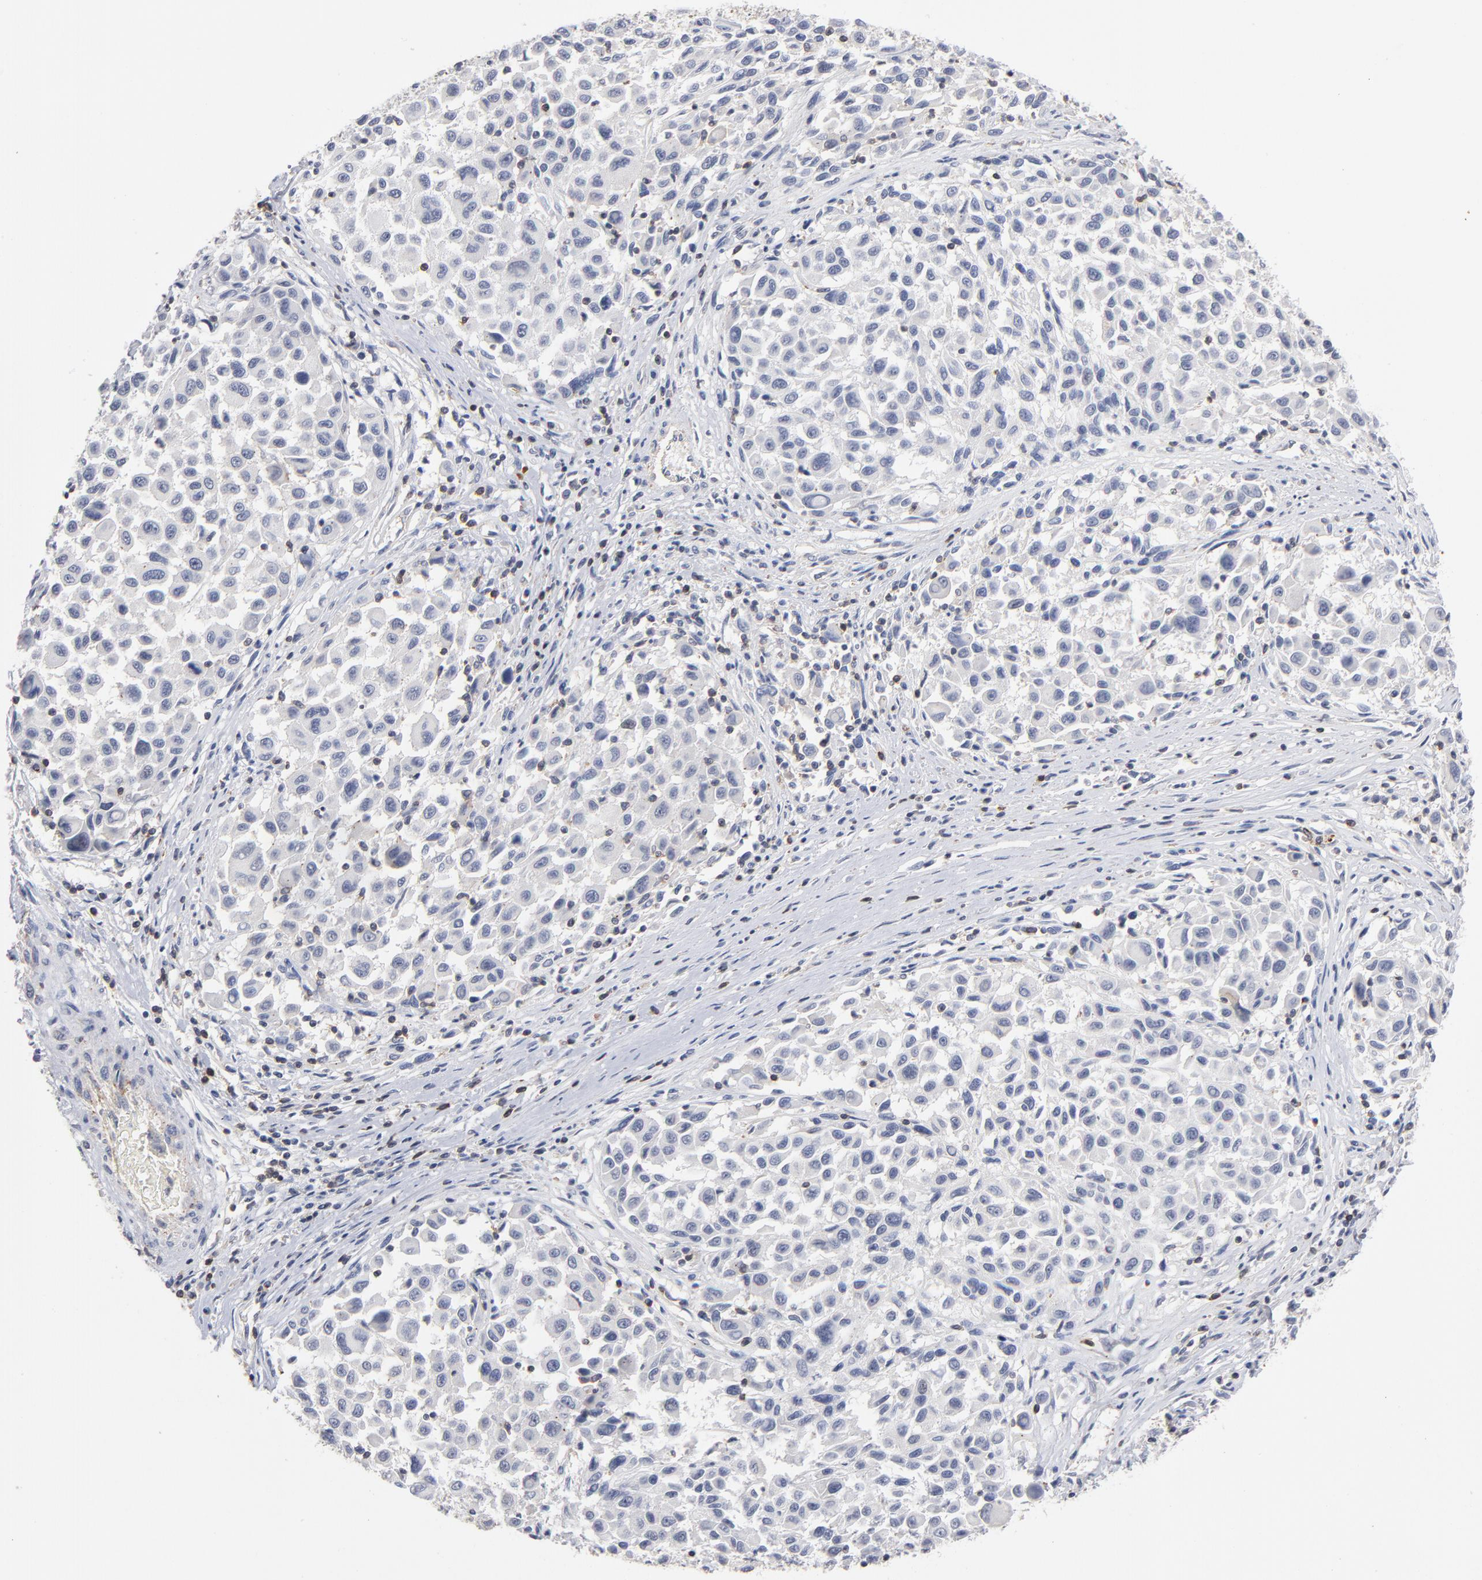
{"staining": {"intensity": "negative", "quantity": "none", "location": "none"}, "tissue": "melanoma", "cell_type": "Tumor cells", "image_type": "cancer", "snomed": [{"axis": "morphology", "description": "Malignant melanoma, Metastatic site"}, {"axis": "topography", "description": "Lymph node"}], "caption": "Immunohistochemistry (IHC) photomicrograph of neoplastic tissue: melanoma stained with DAB demonstrates no significant protein staining in tumor cells.", "gene": "PDLIM2", "patient": {"sex": "male", "age": 61}}